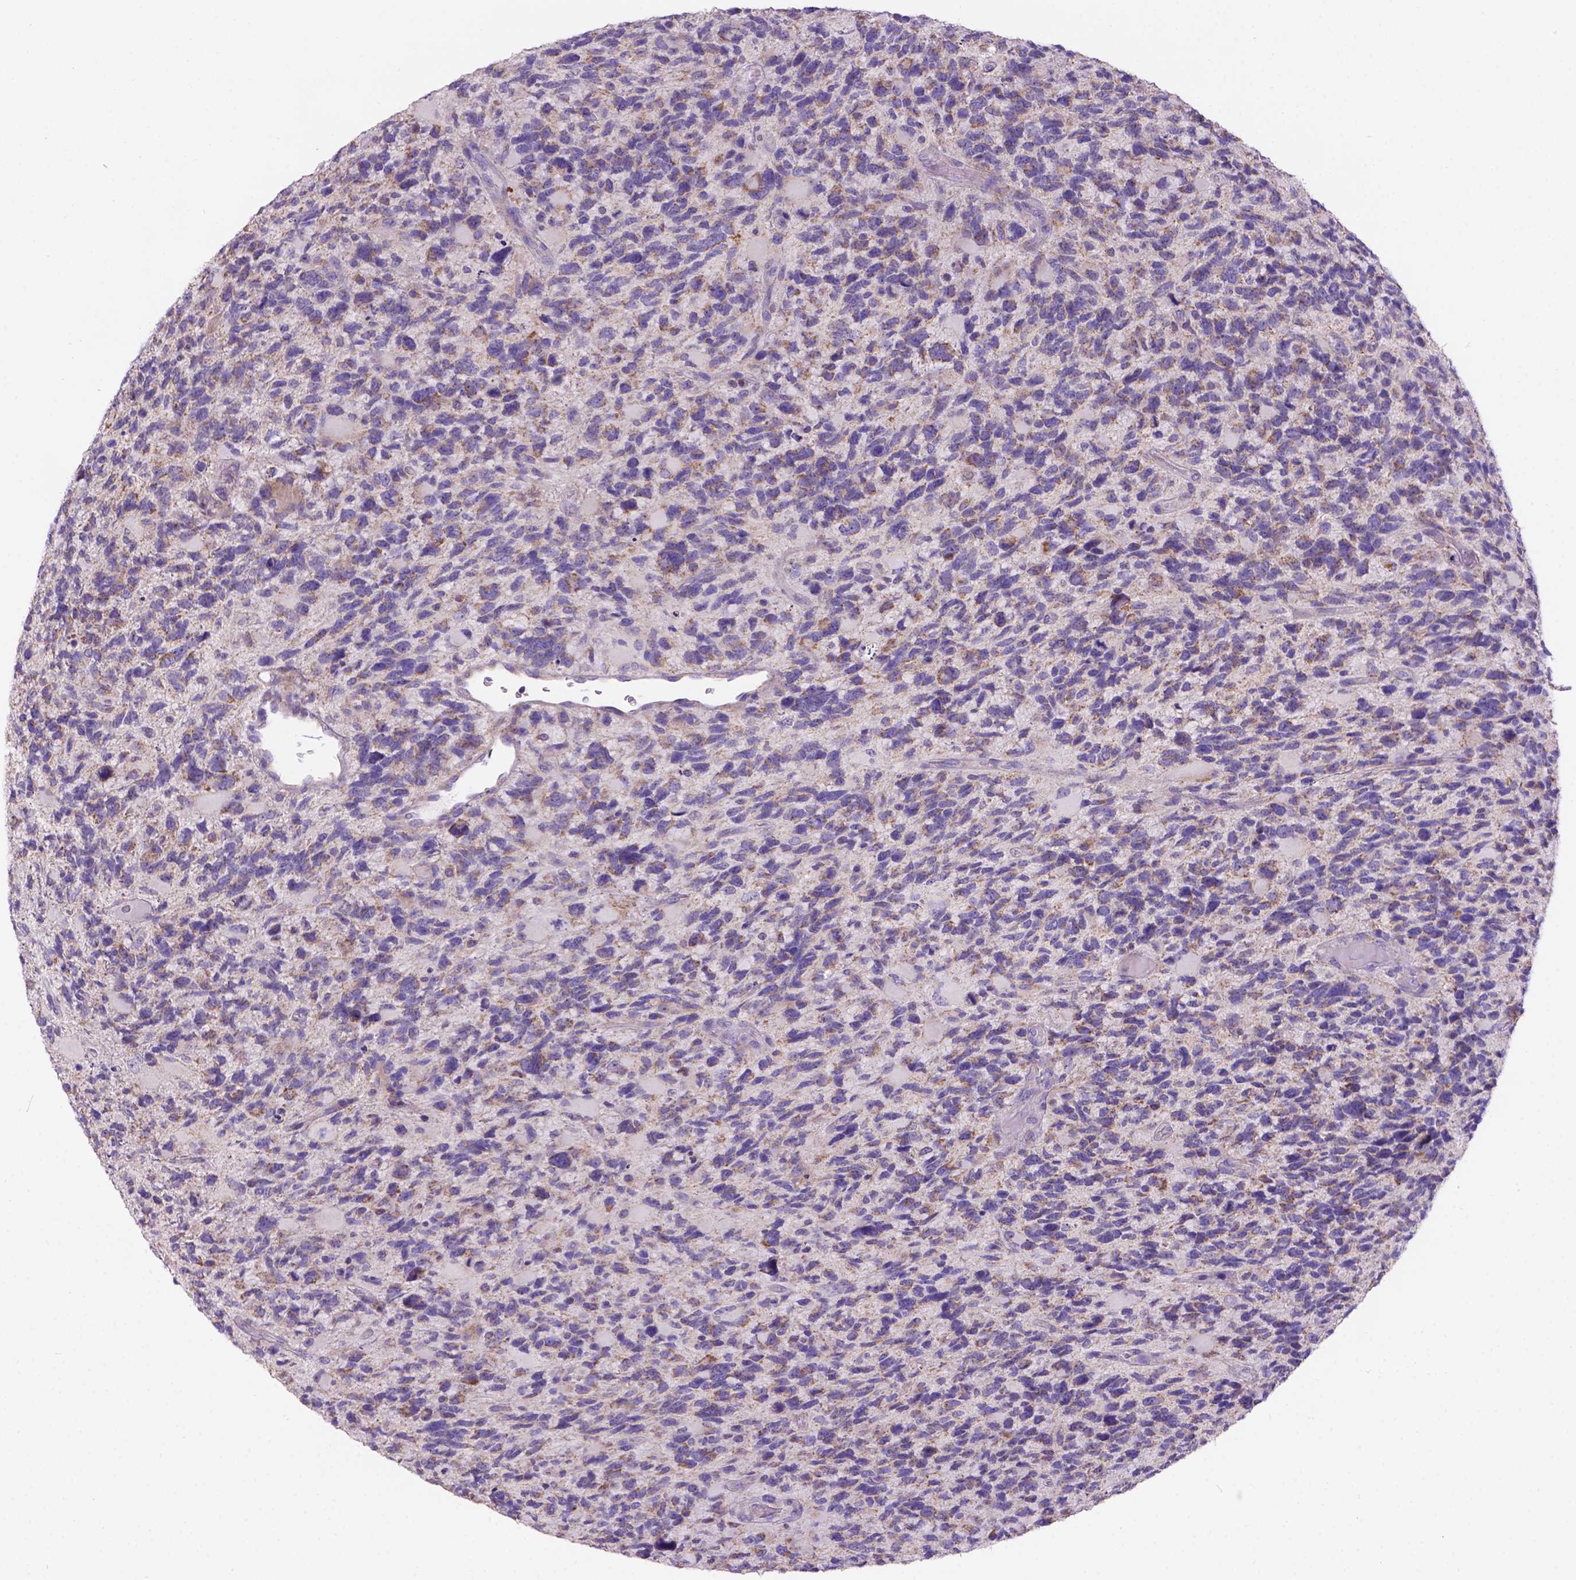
{"staining": {"intensity": "moderate", "quantity": "<25%", "location": "cytoplasmic/membranous"}, "tissue": "glioma", "cell_type": "Tumor cells", "image_type": "cancer", "snomed": [{"axis": "morphology", "description": "Glioma, malignant, High grade"}, {"axis": "topography", "description": "Brain"}], "caption": "Protein staining of glioma tissue displays moderate cytoplasmic/membranous expression in about <25% of tumor cells.", "gene": "L2HGDH", "patient": {"sex": "female", "age": 71}}